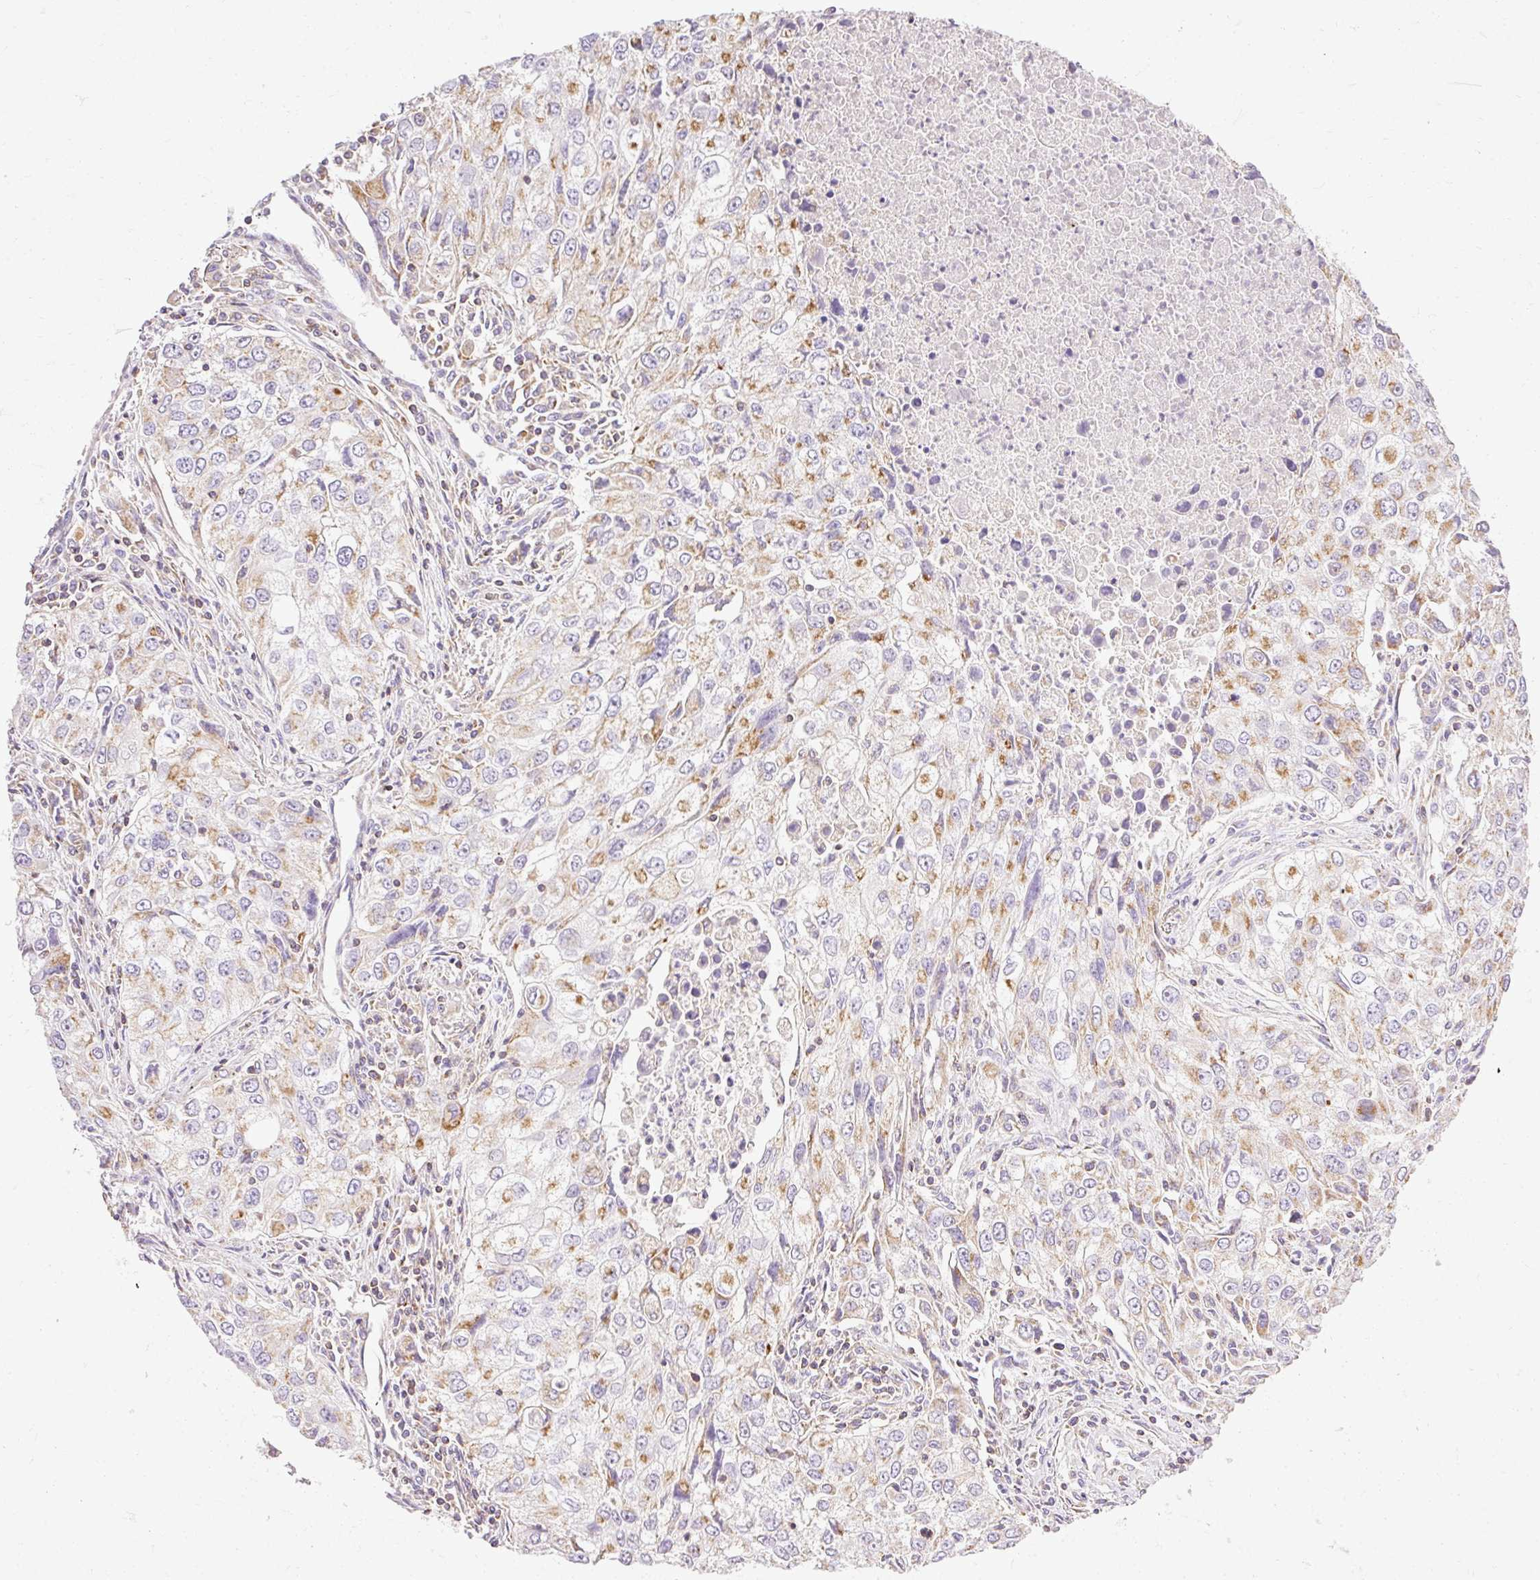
{"staining": {"intensity": "moderate", "quantity": "25%-75%", "location": "cytoplasmic/membranous"}, "tissue": "lung cancer", "cell_type": "Tumor cells", "image_type": "cancer", "snomed": [{"axis": "morphology", "description": "Adenocarcinoma, NOS"}, {"axis": "morphology", "description": "Adenocarcinoma, metastatic, NOS"}, {"axis": "topography", "description": "Lymph node"}, {"axis": "topography", "description": "Lung"}], "caption": "Lung cancer stained with a protein marker exhibits moderate staining in tumor cells.", "gene": "IMMT", "patient": {"sex": "female", "age": 42}}